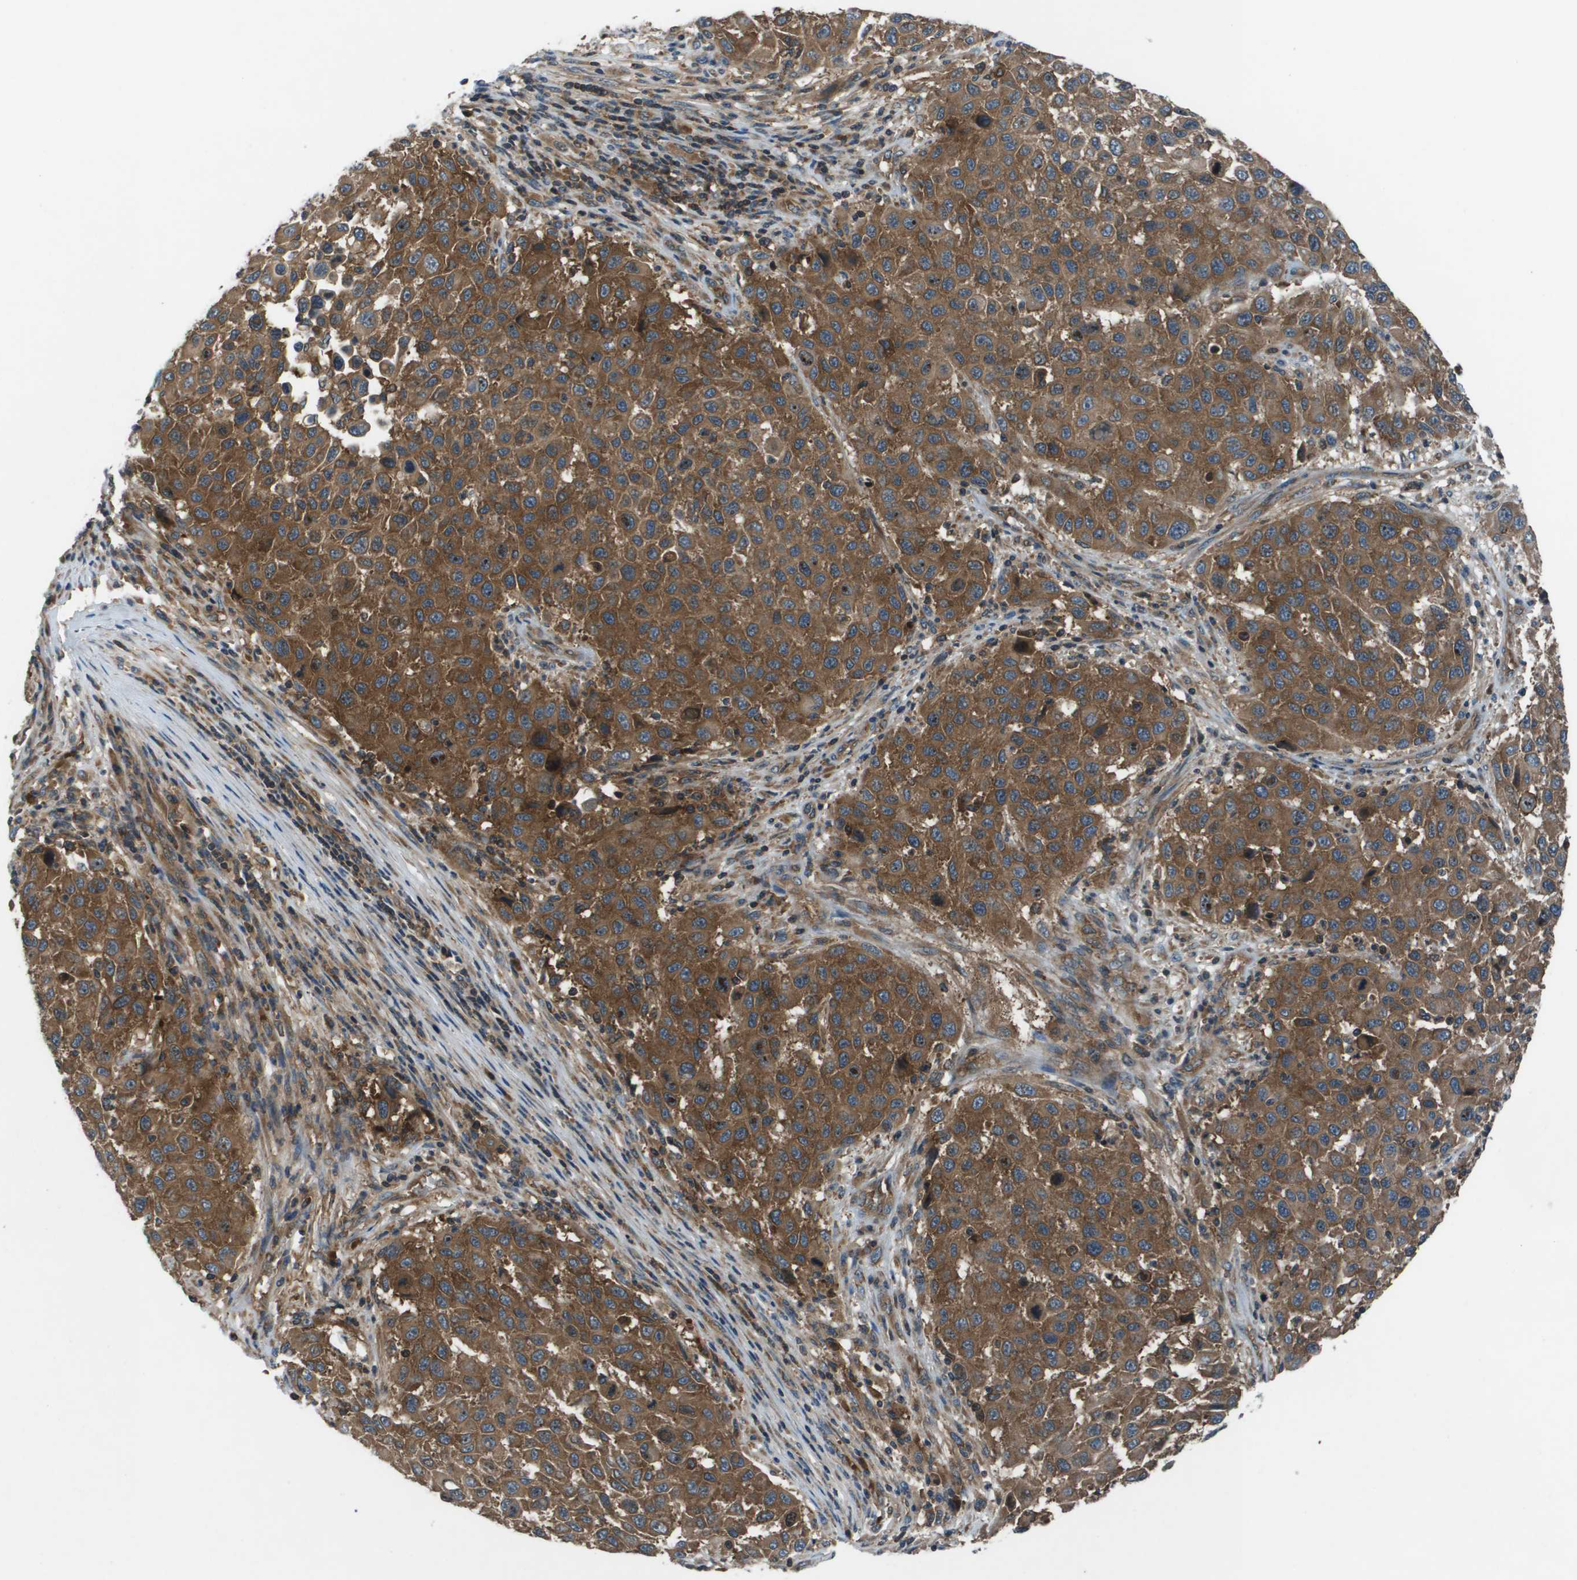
{"staining": {"intensity": "strong", "quantity": ">75%", "location": "cytoplasmic/membranous"}, "tissue": "melanoma", "cell_type": "Tumor cells", "image_type": "cancer", "snomed": [{"axis": "morphology", "description": "Malignant melanoma, Metastatic site"}, {"axis": "topography", "description": "Lymph node"}], "caption": "The immunohistochemical stain highlights strong cytoplasmic/membranous staining in tumor cells of malignant melanoma (metastatic site) tissue.", "gene": "EIF3B", "patient": {"sex": "male", "age": 61}}